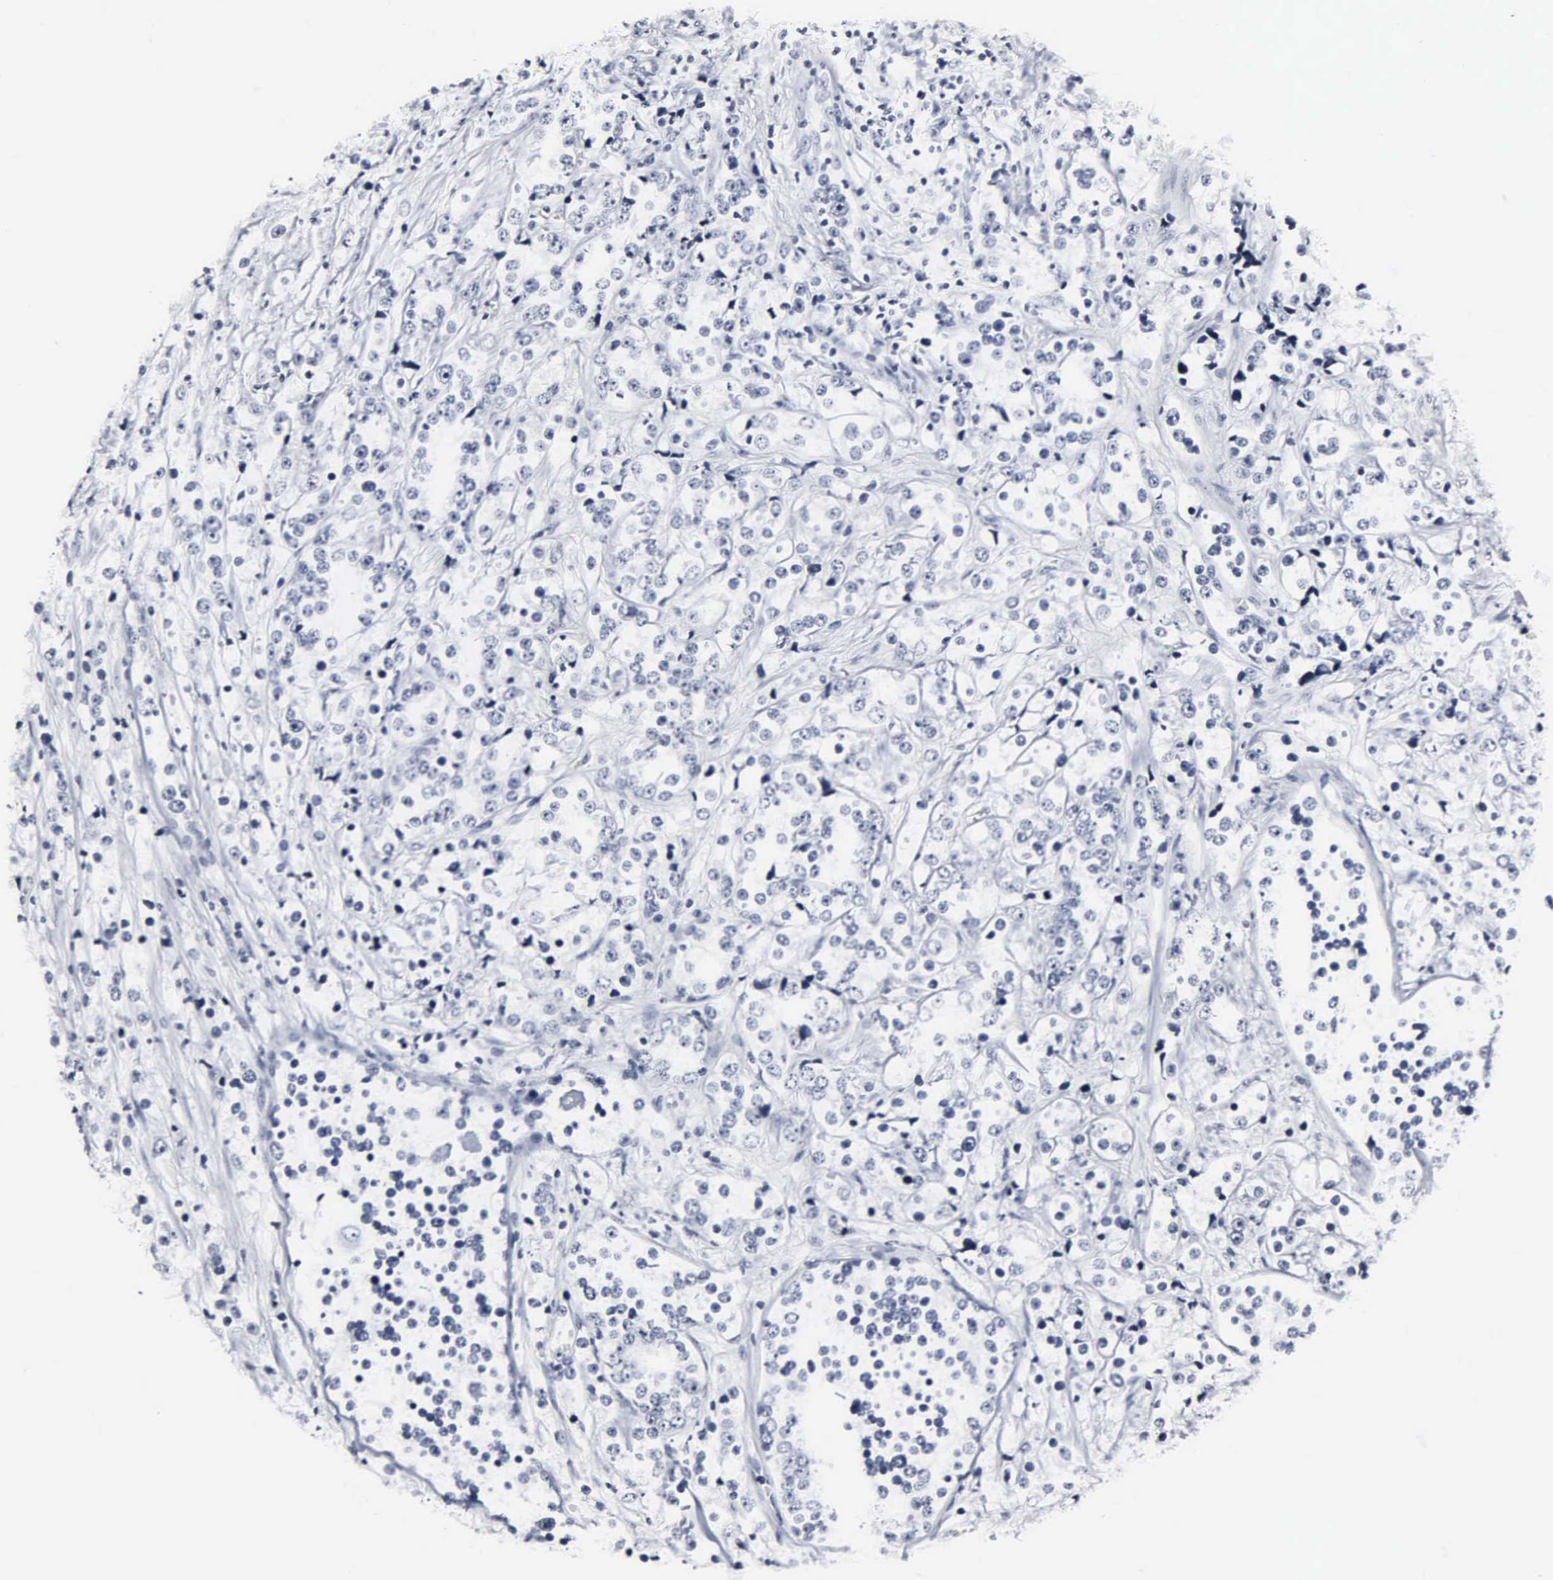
{"staining": {"intensity": "negative", "quantity": "none", "location": "none"}, "tissue": "prostate cancer", "cell_type": "Tumor cells", "image_type": "cancer", "snomed": [{"axis": "morphology", "description": "Adenocarcinoma, High grade"}, {"axis": "topography", "description": "Prostate"}], "caption": "Adenocarcinoma (high-grade) (prostate) was stained to show a protein in brown. There is no significant expression in tumor cells. (DAB IHC with hematoxylin counter stain).", "gene": "DGCR2", "patient": {"sex": "male", "age": 71}}